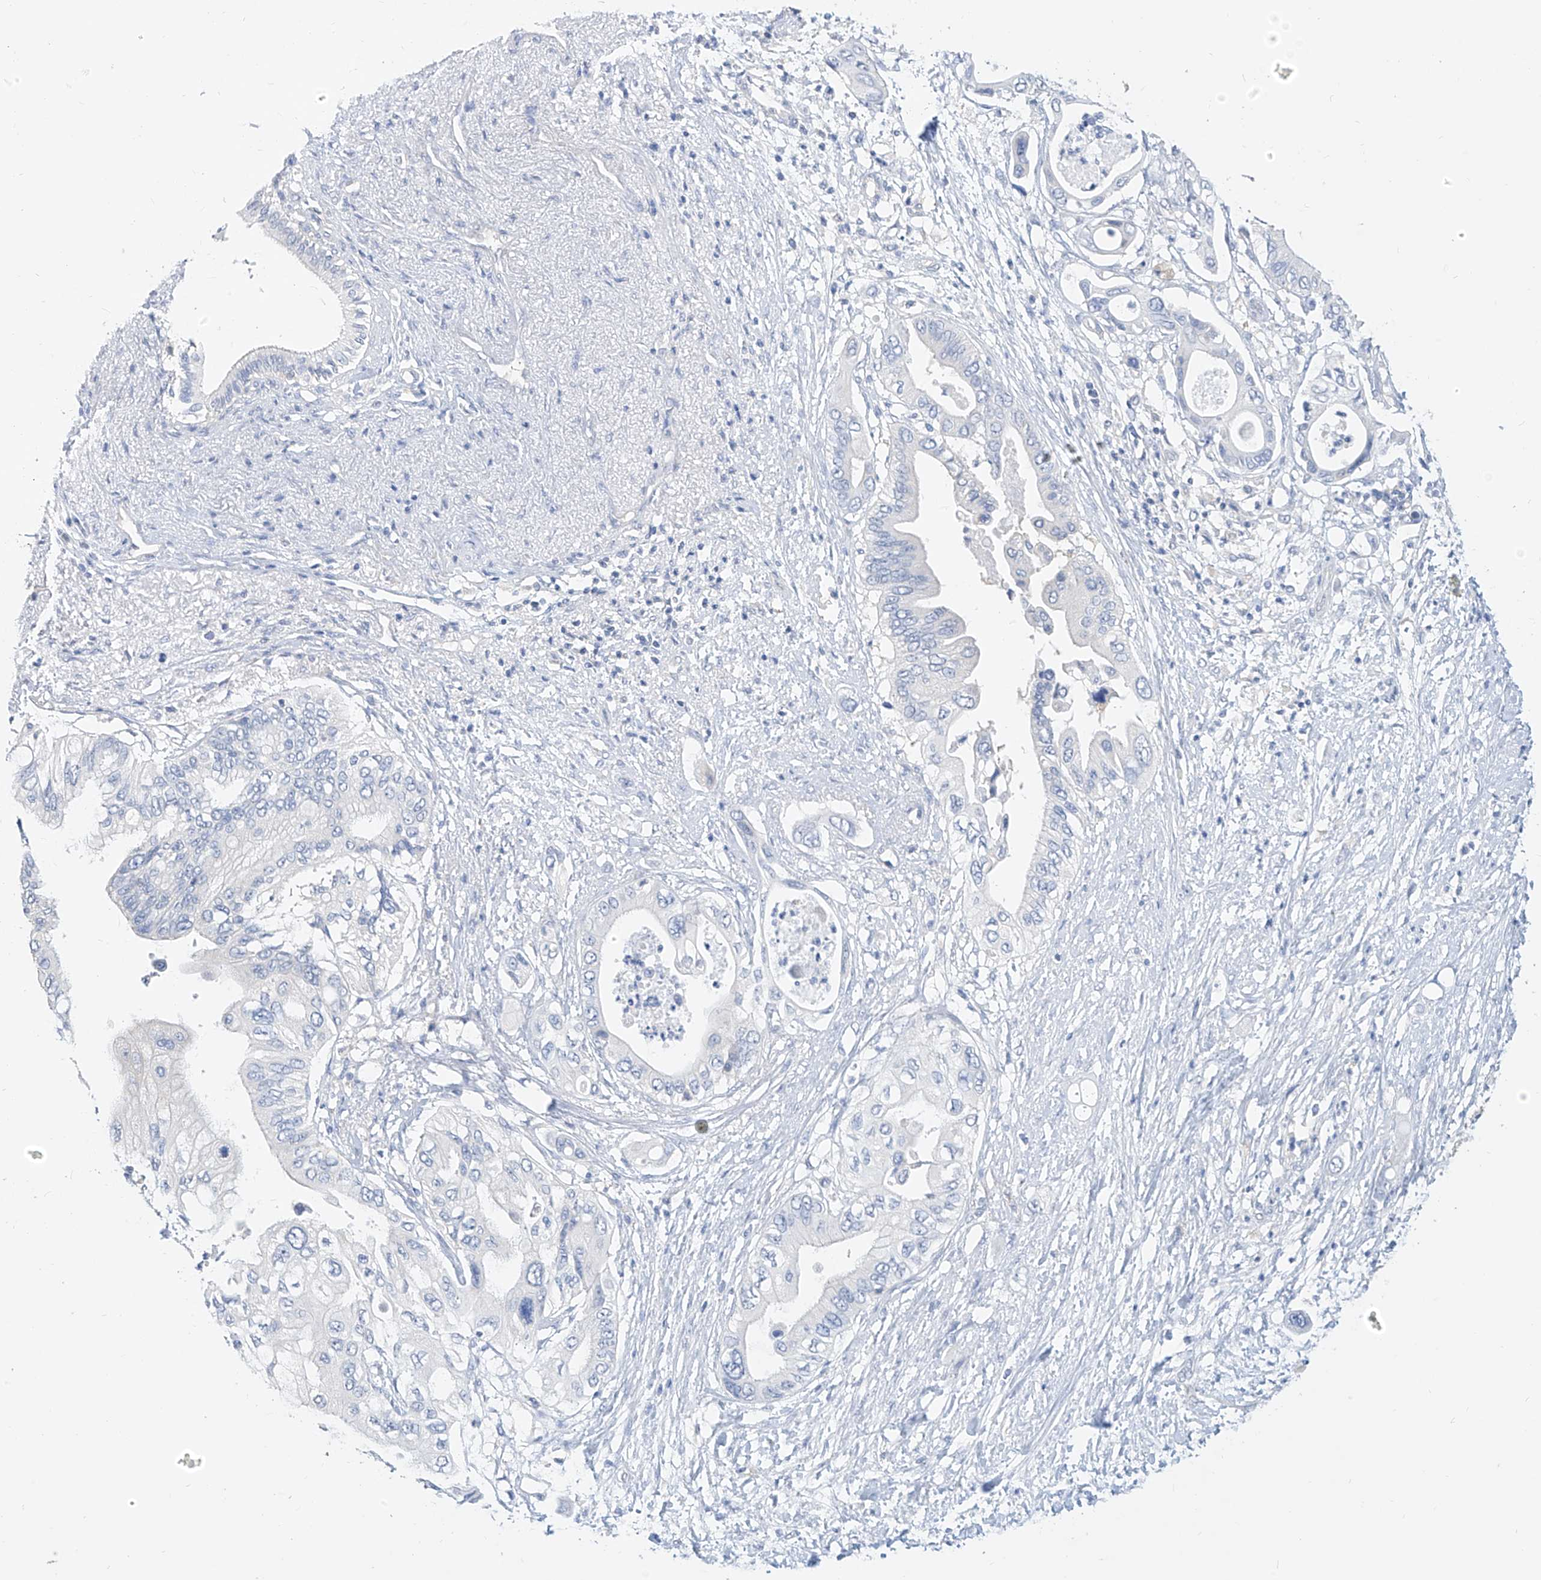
{"staining": {"intensity": "negative", "quantity": "none", "location": "none"}, "tissue": "pancreatic cancer", "cell_type": "Tumor cells", "image_type": "cancer", "snomed": [{"axis": "morphology", "description": "Adenocarcinoma, NOS"}, {"axis": "topography", "description": "Pancreas"}], "caption": "The photomicrograph shows no staining of tumor cells in pancreatic adenocarcinoma. (DAB immunohistochemistry visualized using brightfield microscopy, high magnification).", "gene": "ZZEF1", "patient": {"sex": "male", "age": 66}}